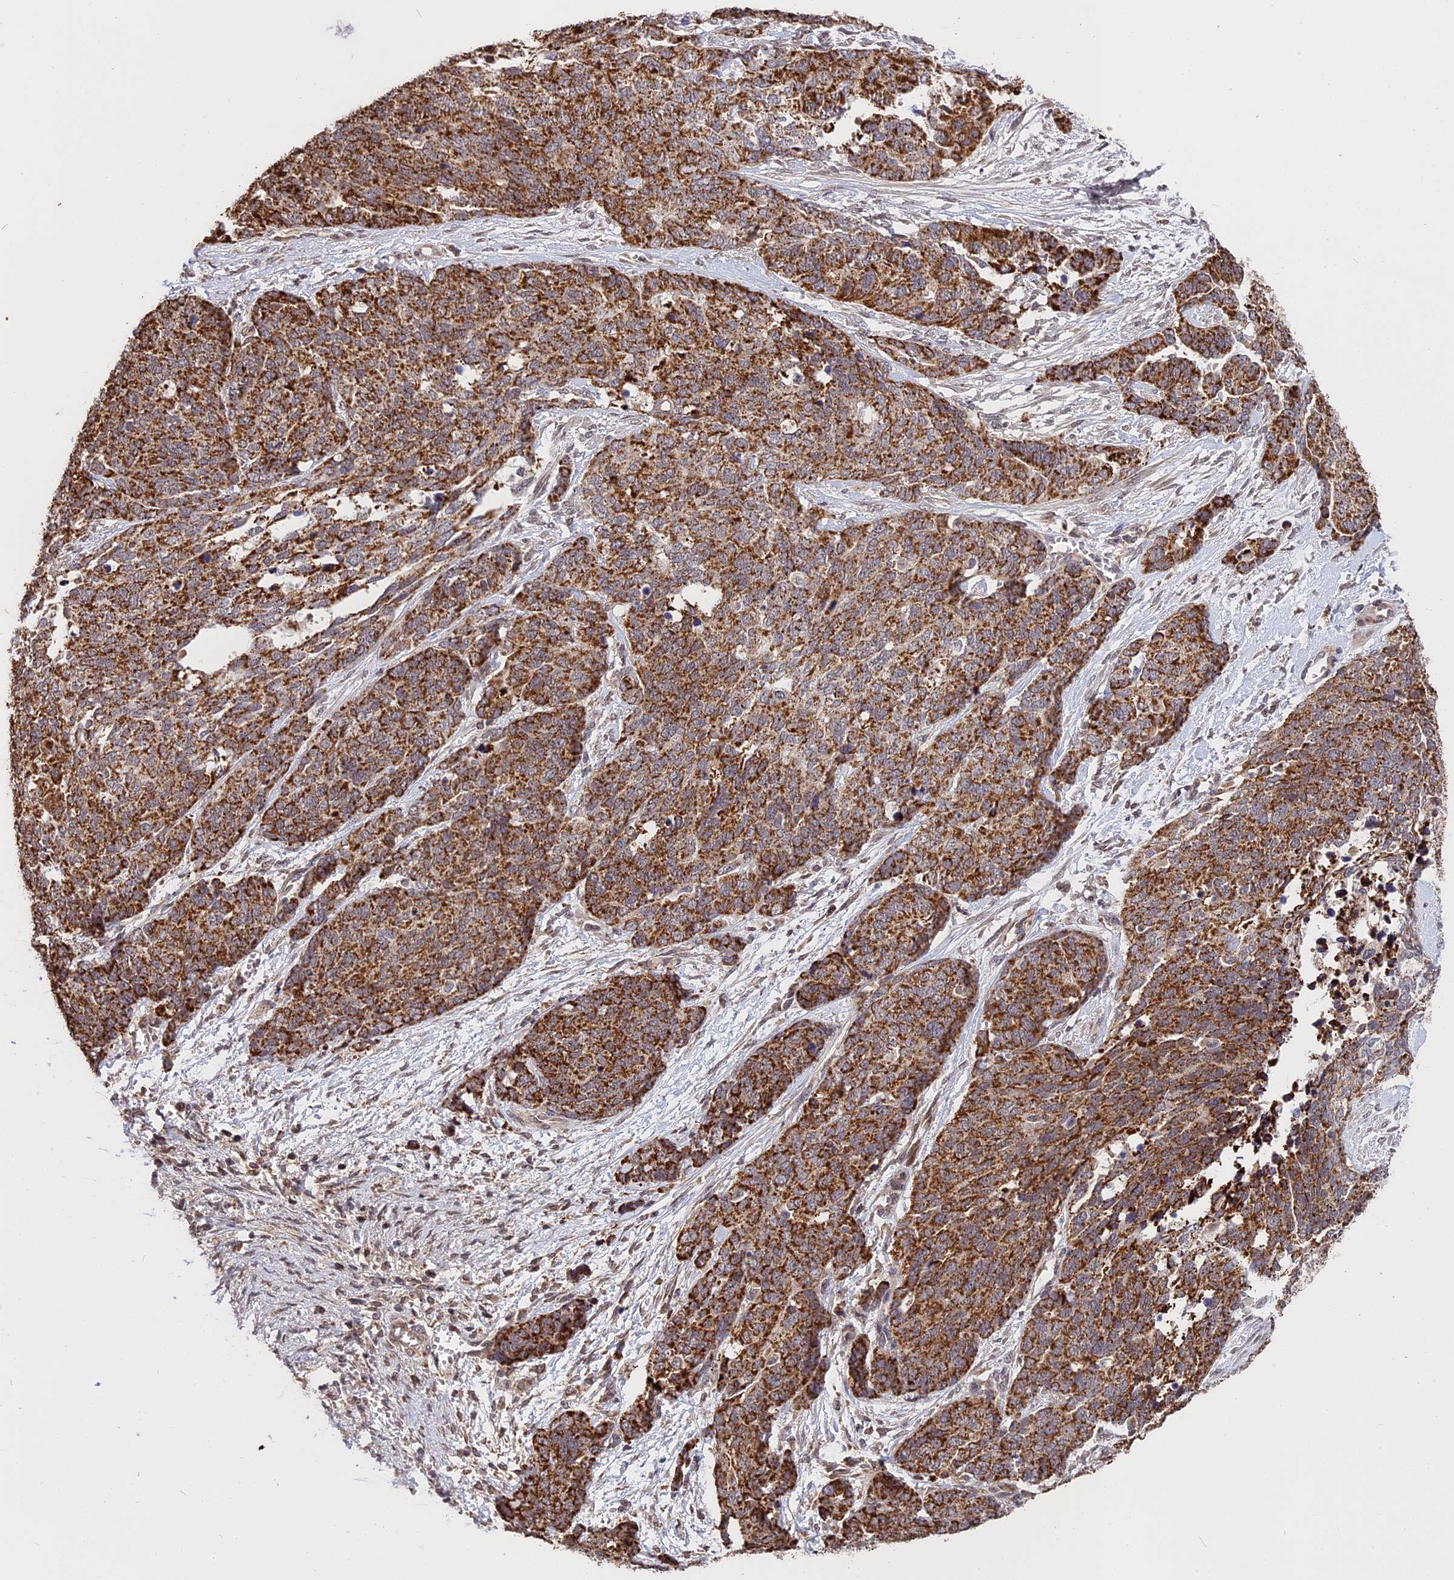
{"staining": {"intensity": "strong", "quantity": ">75%", "location": "cytoplasmic/membranous"}, "tissue": "ovarian cancer", "cell_type": "Tumor cells", "image_type": "cancer", "snomed": [{"axis": "morphology", "description": "Cystadenocarcinoma, serous, NOS"}, {"axis": "topography", "description": "Ovary"}], "caption": "The immunohistochemical stain shows strong cytoplasmic/membranous staining in tumor cells of ovarian cancer tissue.", "gene": "RERGL", "patient": {"sex": "female", "age": 44}}